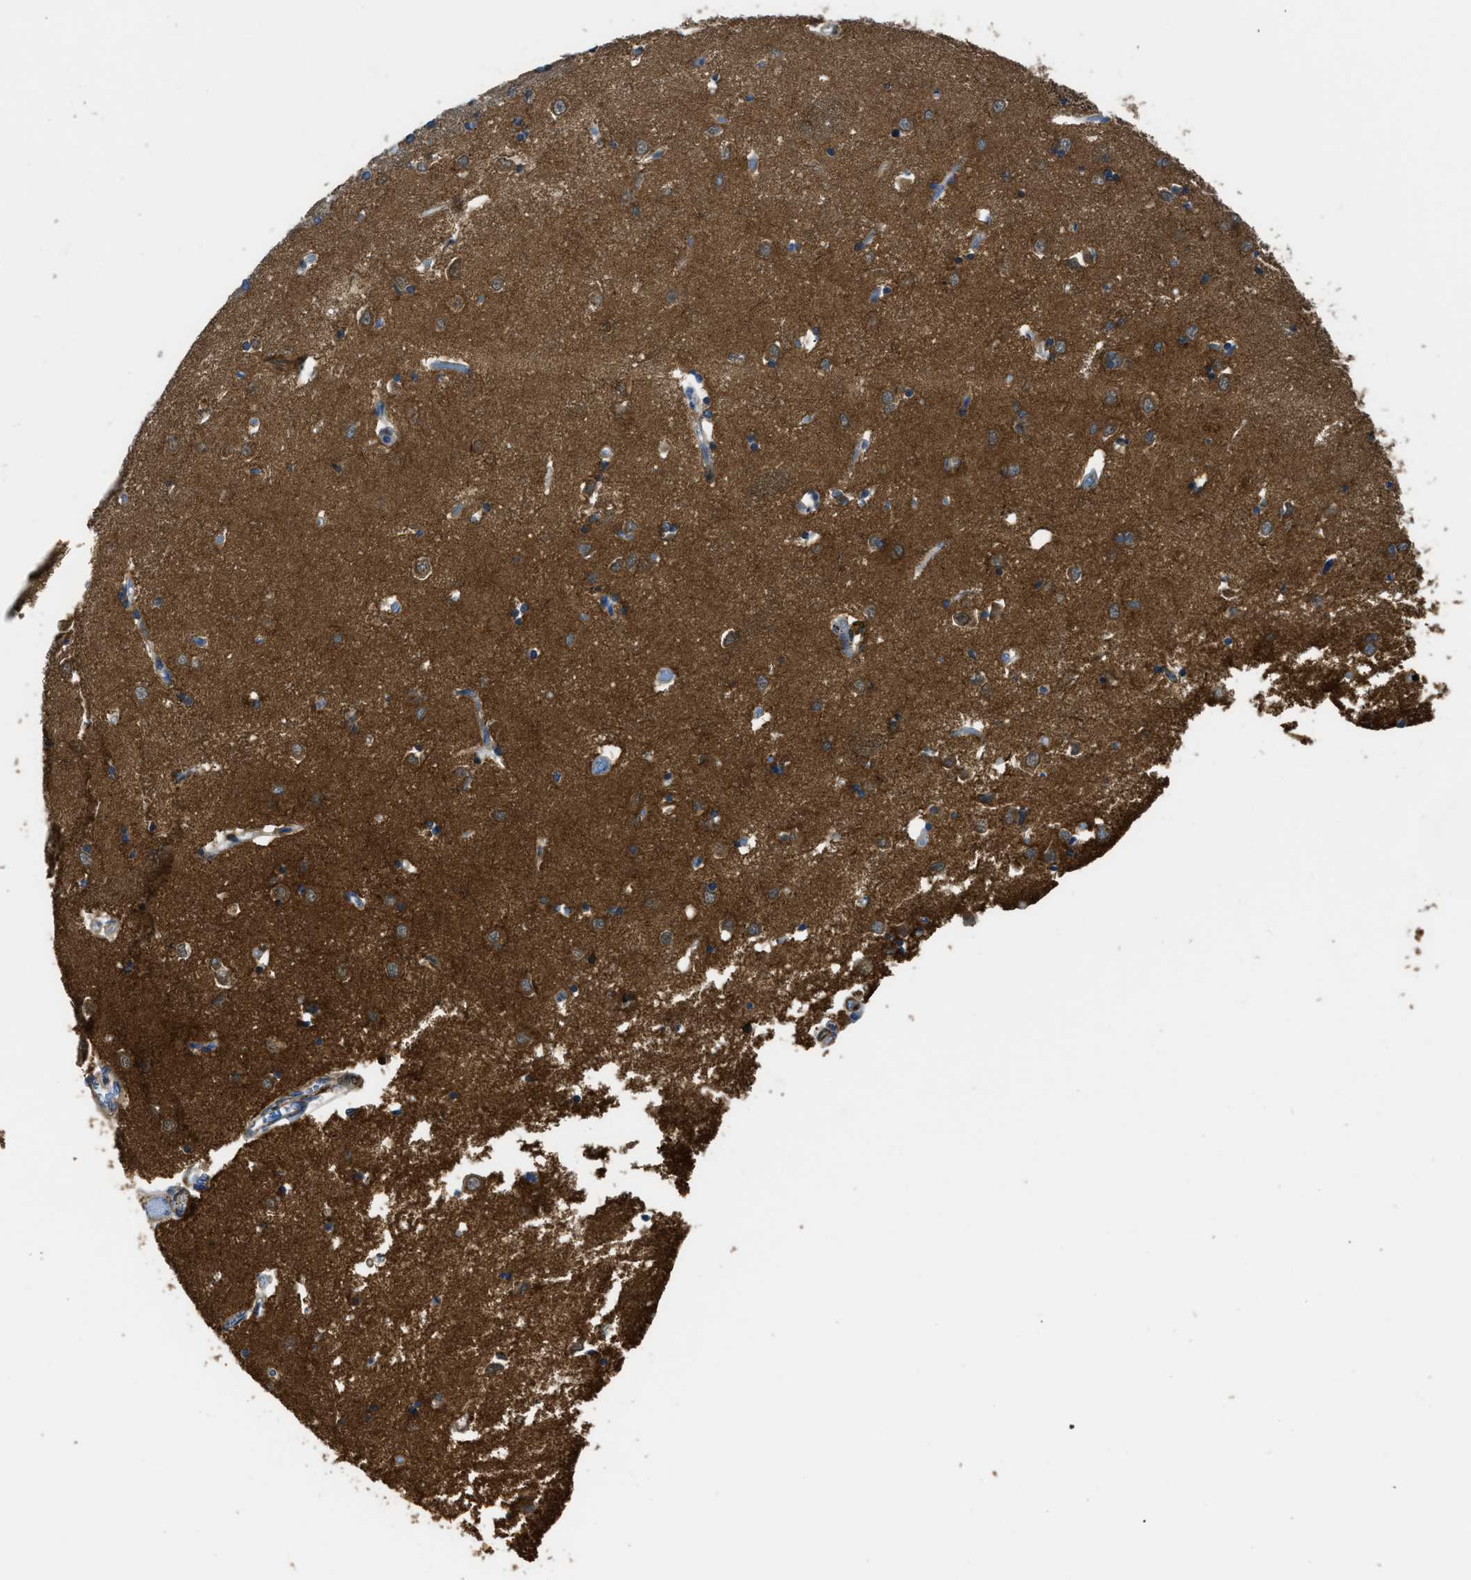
{"staining": {"intensity": "strong", "quantity": ">75%", "location": "cytoplasmic/membranous"}, "tissue": "caudate", "cell_type": "Glial cells", "image_type": "normal", "snomed": [{"axis": "morphology", "description": "Normal tissue, NOS"}, {"axis": "topography", "description": "Lateral ventricle wall"}], "caption": "Immunohistochemical staining of benign human caudate exhibits high levels of strong cytoplasmic/membranous positivity in about >75% of glial cells. The staining is performed using DAB (3,3'-diaminobenzidine) brown chromogen to label protein expression. The nuclei are counter-stained blue using hematoxylin.", "gene": "ZSWIM5", "patient": {"sex": "female", "age": 19}}